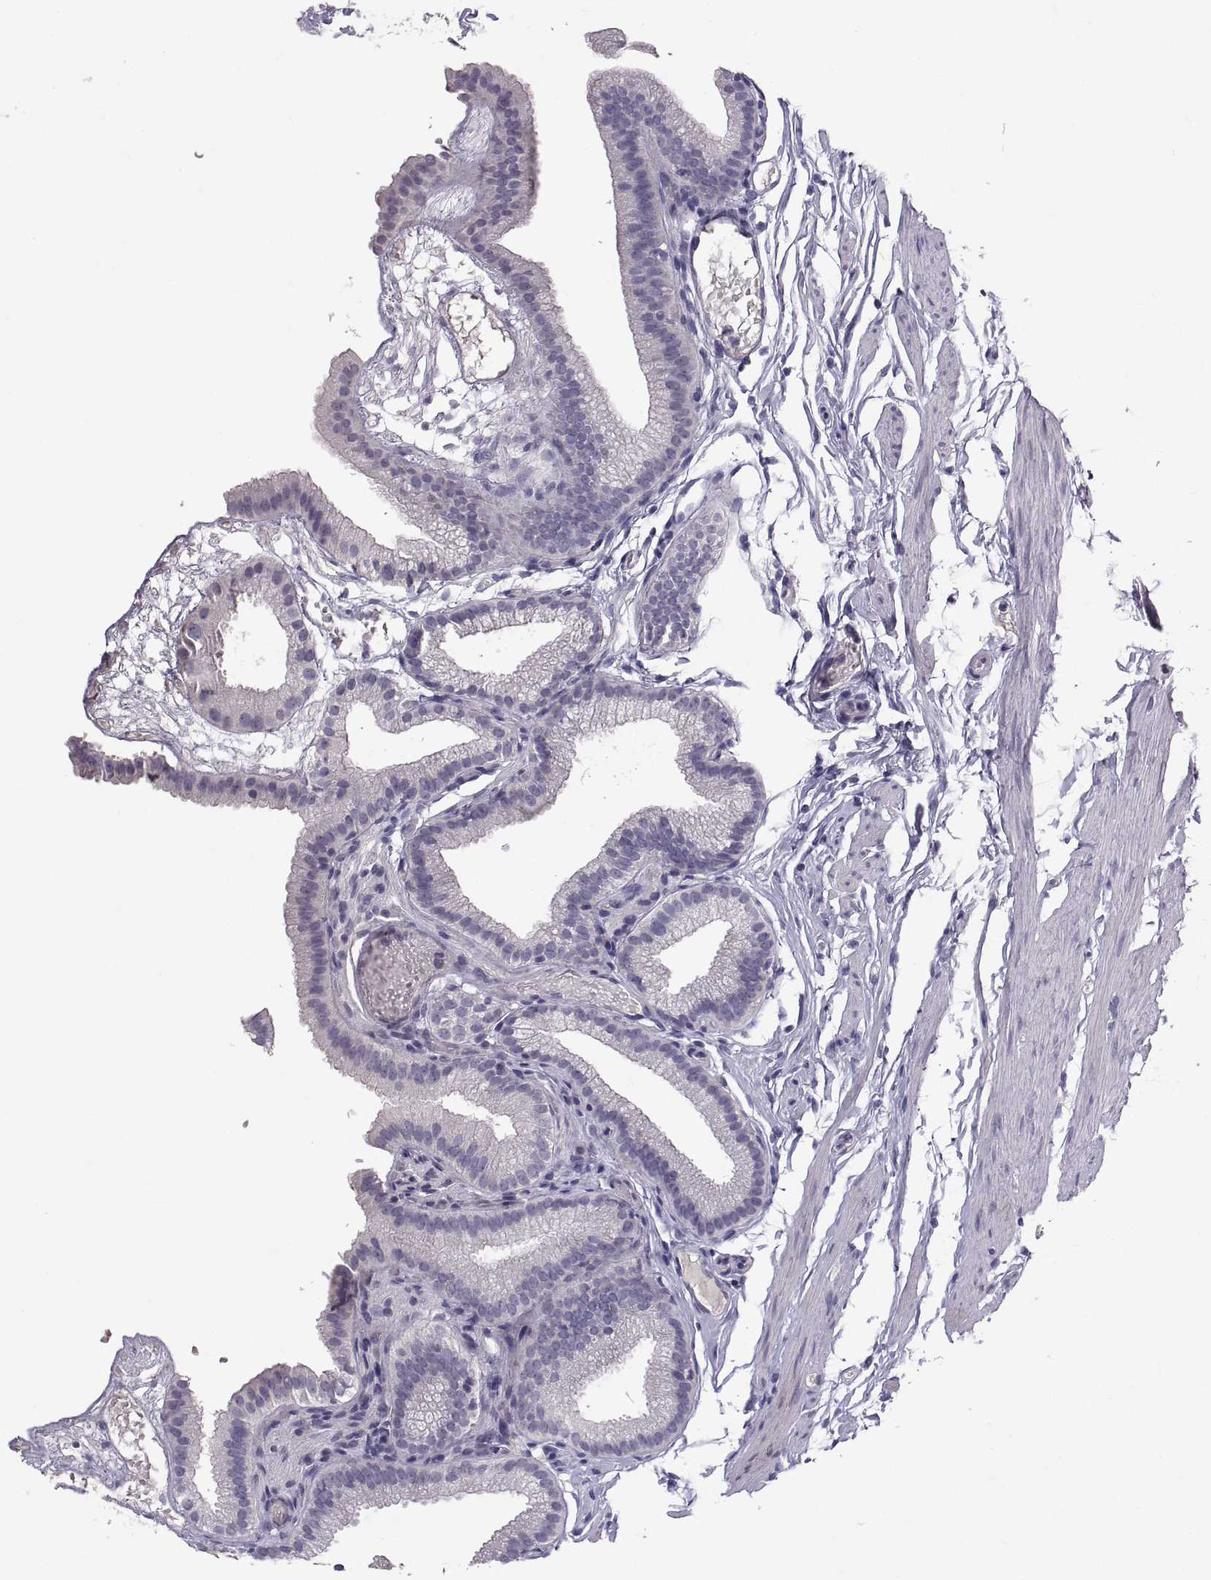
{"staining": {"intensity": "negative", "quantity": "none", "location": "none"}, "tissue": "gallbladder", "cell_type": "Glandular cells", "image_type": "normal", "snomed": [{"axis": "morphology", "description": "Normal tissue, NOS"}, {"axis": "topography", "description": "Gallbladder"}], "caption": "The micrograph displays no significant staining in glandular cells of gallbladder. The staining was performed using DAB to visualize the protein expression in brown, while the nuclei were stained in blue with hematoxylin (Magnification: 20x).", "gene": "PTN", "patient": {"sex": "female", "age": 45}}